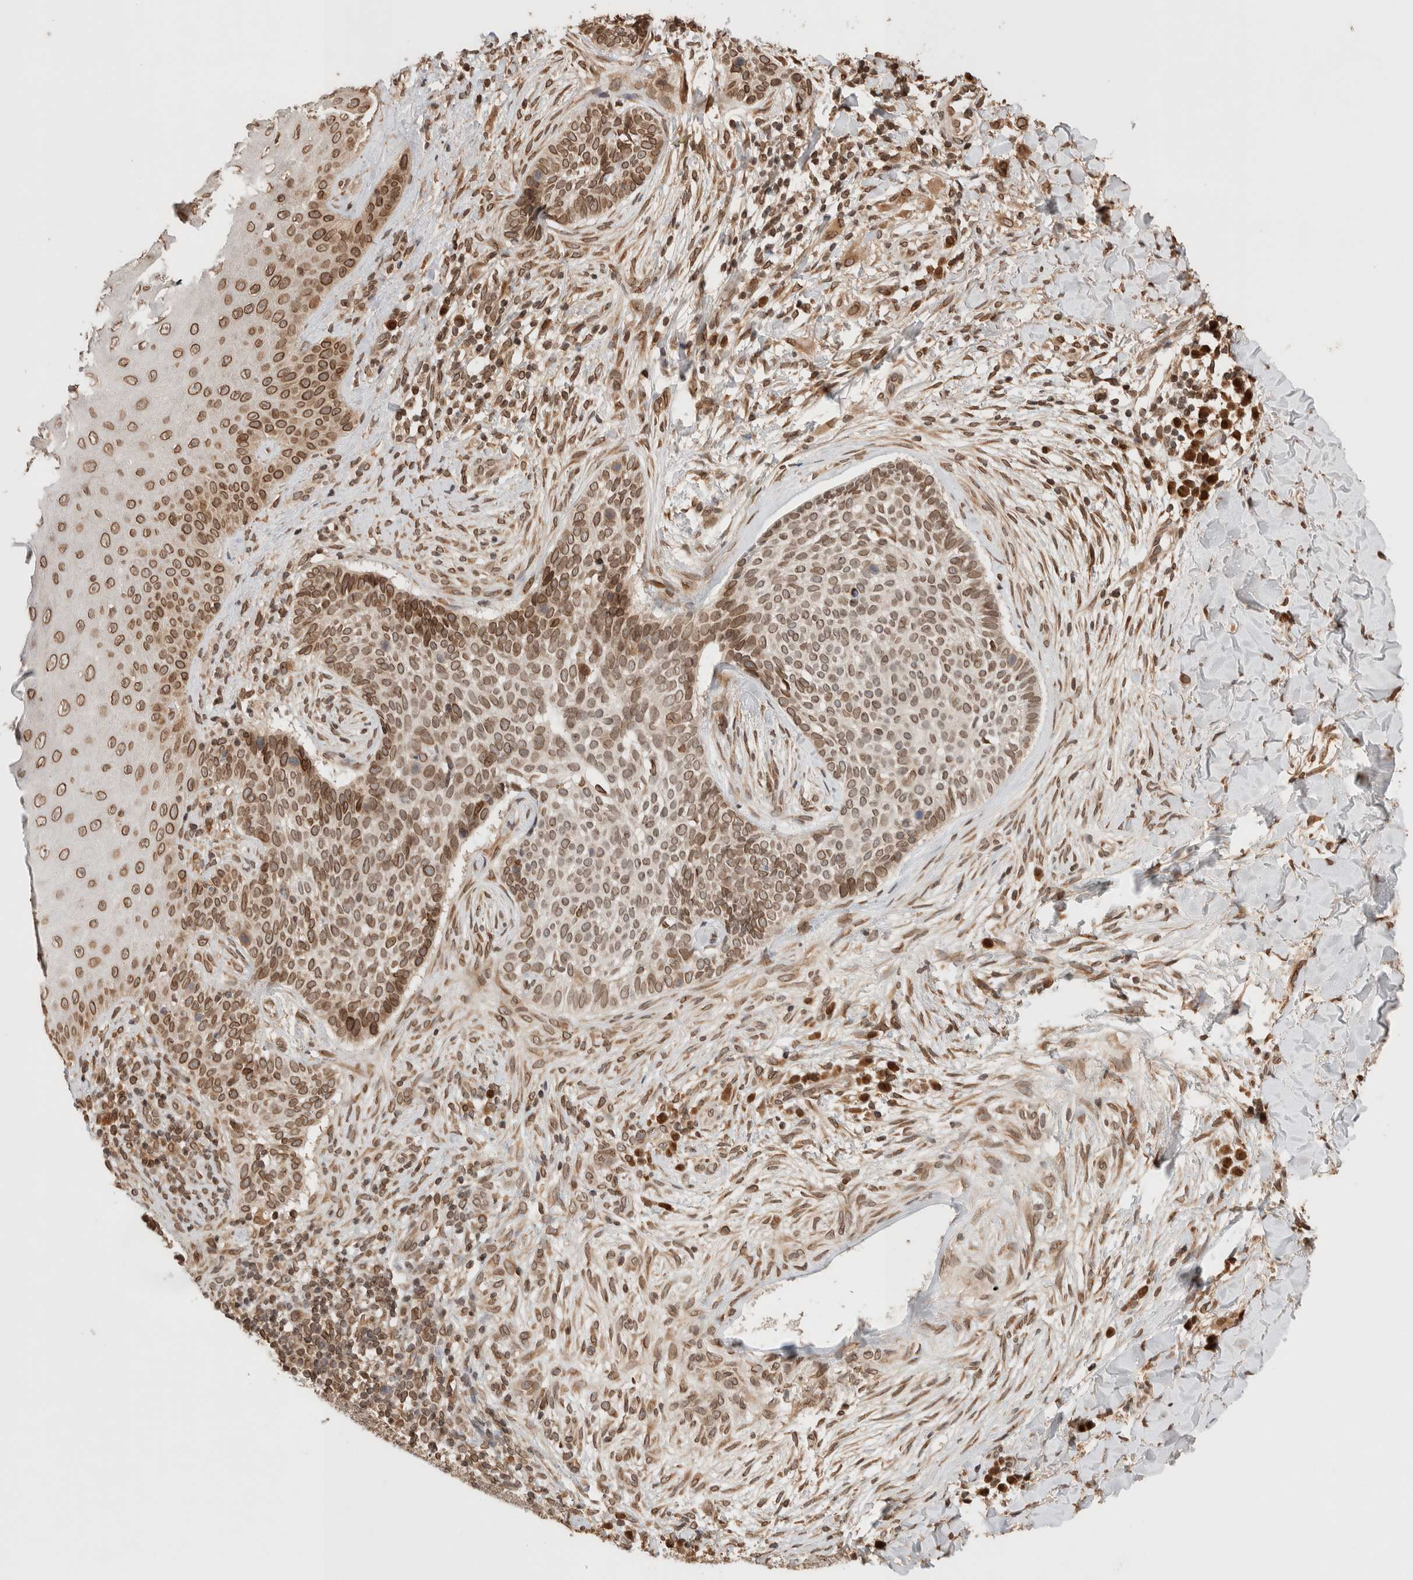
{"staining": {"intensity": "moderate", "quantity": ">75%", "location": "cytoplasmic/membranous,nuclear"}, "tissue": "skin cancer", "cell_type": "Tumor cells", "image_type": "cancer", "snomed": [{"axis": "morphology", "description": "Normal tissue, NOS"}, {"axis": "morphology", "description": "Basal cell carcinoma"}, {"axis": "topography", "description": "Skin"}], "caption": "About >75% of tumor cells in human skin cancer exhibit moderate cytoplasmic/membranous and nuclear protein expression as visualized by brown immunohistochemical staining.", "gene": "TPR", "patient": {"sex": "male", "age": 67}}